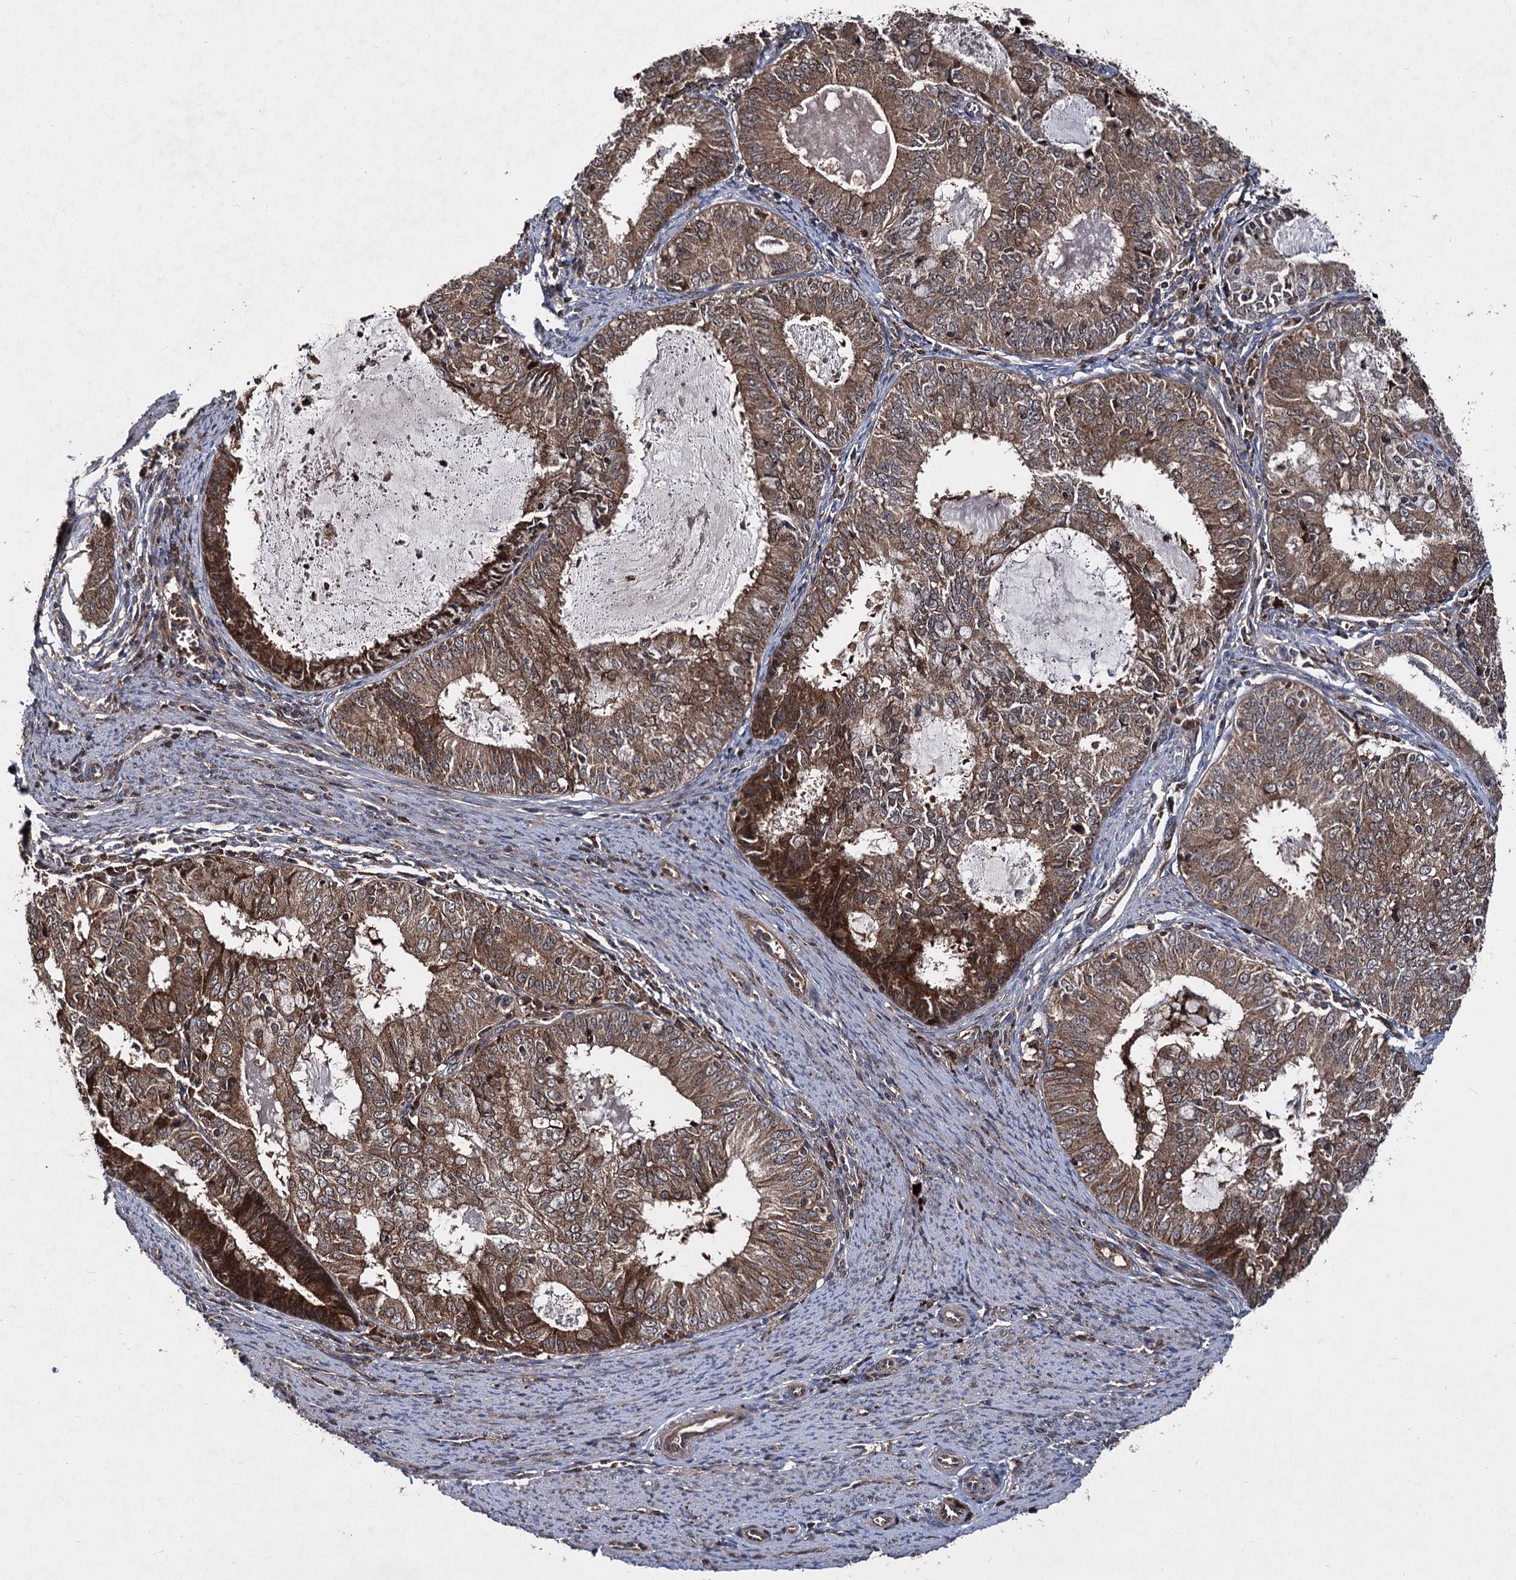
{"staining": {"intensity": "moderate", "quantity": ">75%", "location": "cytoplasmic/membranous"}, "tissue": "endometrial cancer", "cell_type": "Tumor cells", "image_type": "cancer", "snomed": [{"axis": "morphology", "description": "Adenocarcinoma, NOS"}, {"axis": "topography", "description": "Endometrium"}], "caption": "Immunohistochemical staining of endometrial adenocarcinoma demonstrates medium levels of moderate cytoplasmic/membranous protein positivity in about >75% of tumor cells.", "gene": "BCL2L2", "patient": {"sex": "female", "age": 57}}